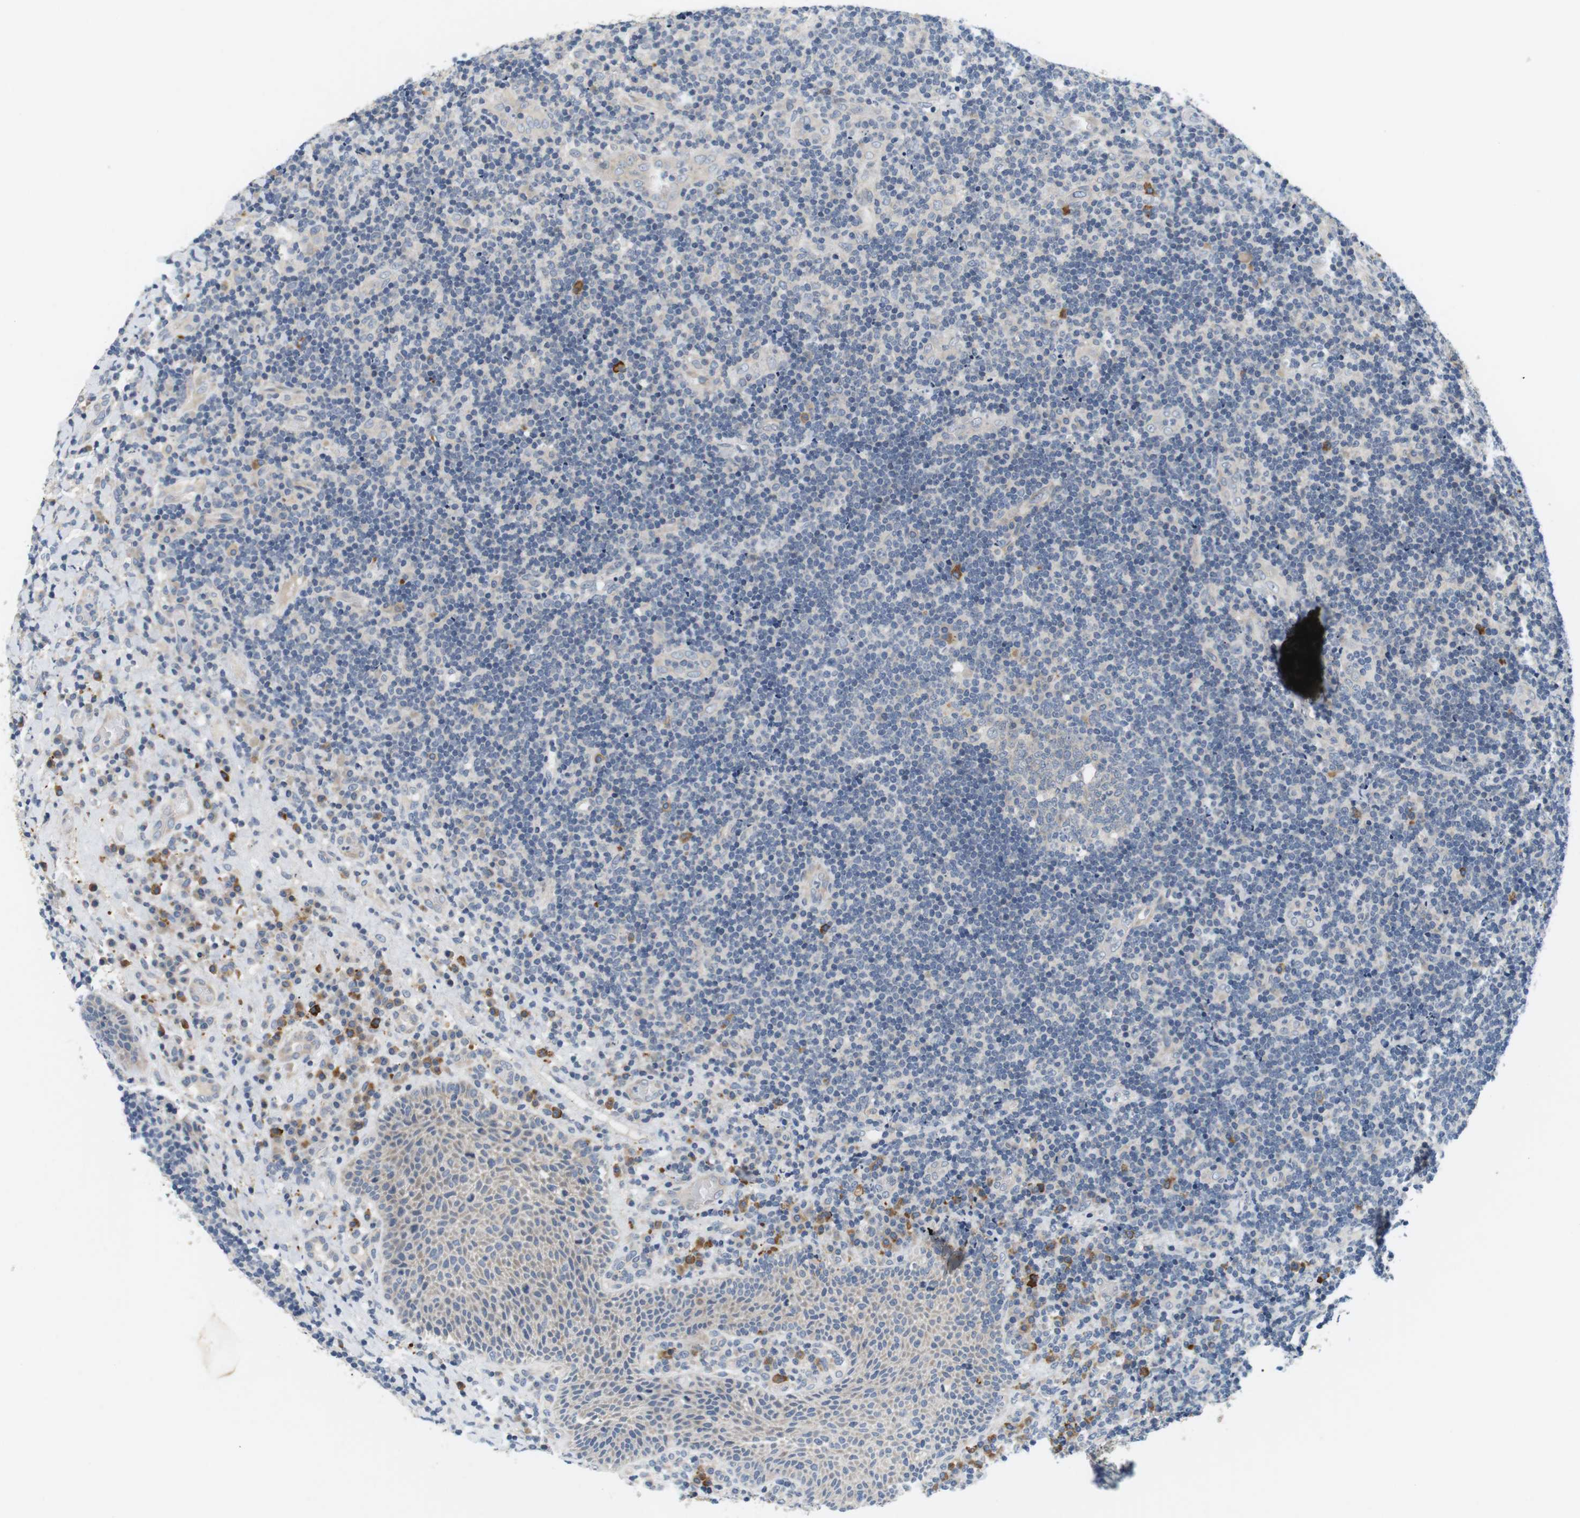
{"staining": {"intensity": "negative", "quantity": "none", "location": "none"}, "tissue": "lymphoma", "cell_type": "Tumor cells", "image_type": "cancer", "snomed": [{"axis": "morphology", "description": "Malignant lymphoma, non-Hodgkin's type, High grade"}, {"axis": "topography", "description": "Tonsil"}], "caption": "Immunohistochemistry (IHC) micrograph of neoplastic tissue: lymphoma stained with DAB (3,3'-diaminobenzidine) exhibits no significant protein positivity in tumor cells.", "gene": "EVA1C", "patient": {"sex": "female", "age": 36}}